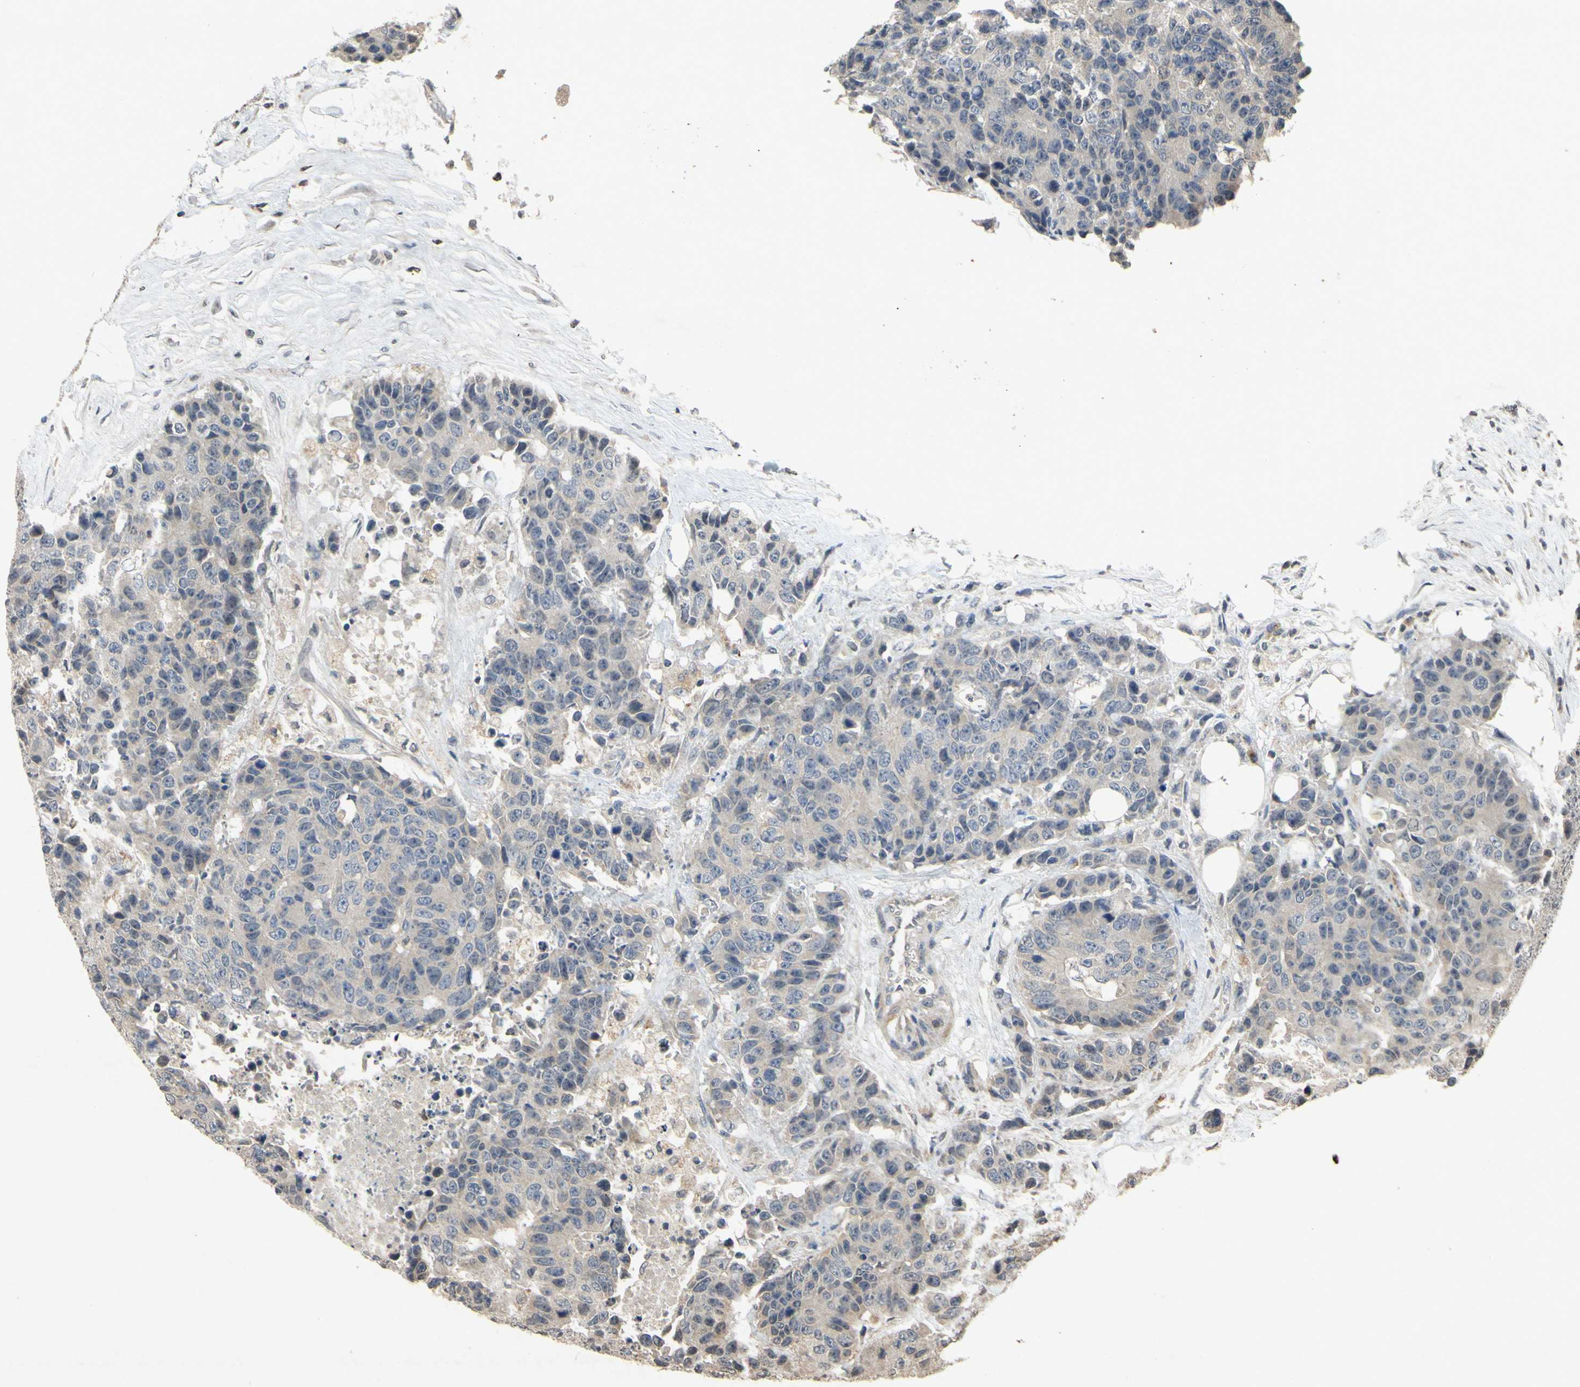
{"staining": {"intensity": "weak", "quantity": "25%-75%", "location": "cytoplasmic/membranous"}, "tissue": "colorectal cancer", "cell_type": "Tumor cells", "image_type": "cancer", "snomed": [{"axis": "morphology", "description": "Adenocarcinoma, NOS"}, {"axis": "topography", "description": "Colon"}], "caption": "Human colorectal cancer stained with a brown dye demonstrates weak cytoplasmic/membranous positive staining in about 25%-75% of tumor cells.", "gene": "ATP6V1H", "patient": {"sex": "female", "age": 86}}